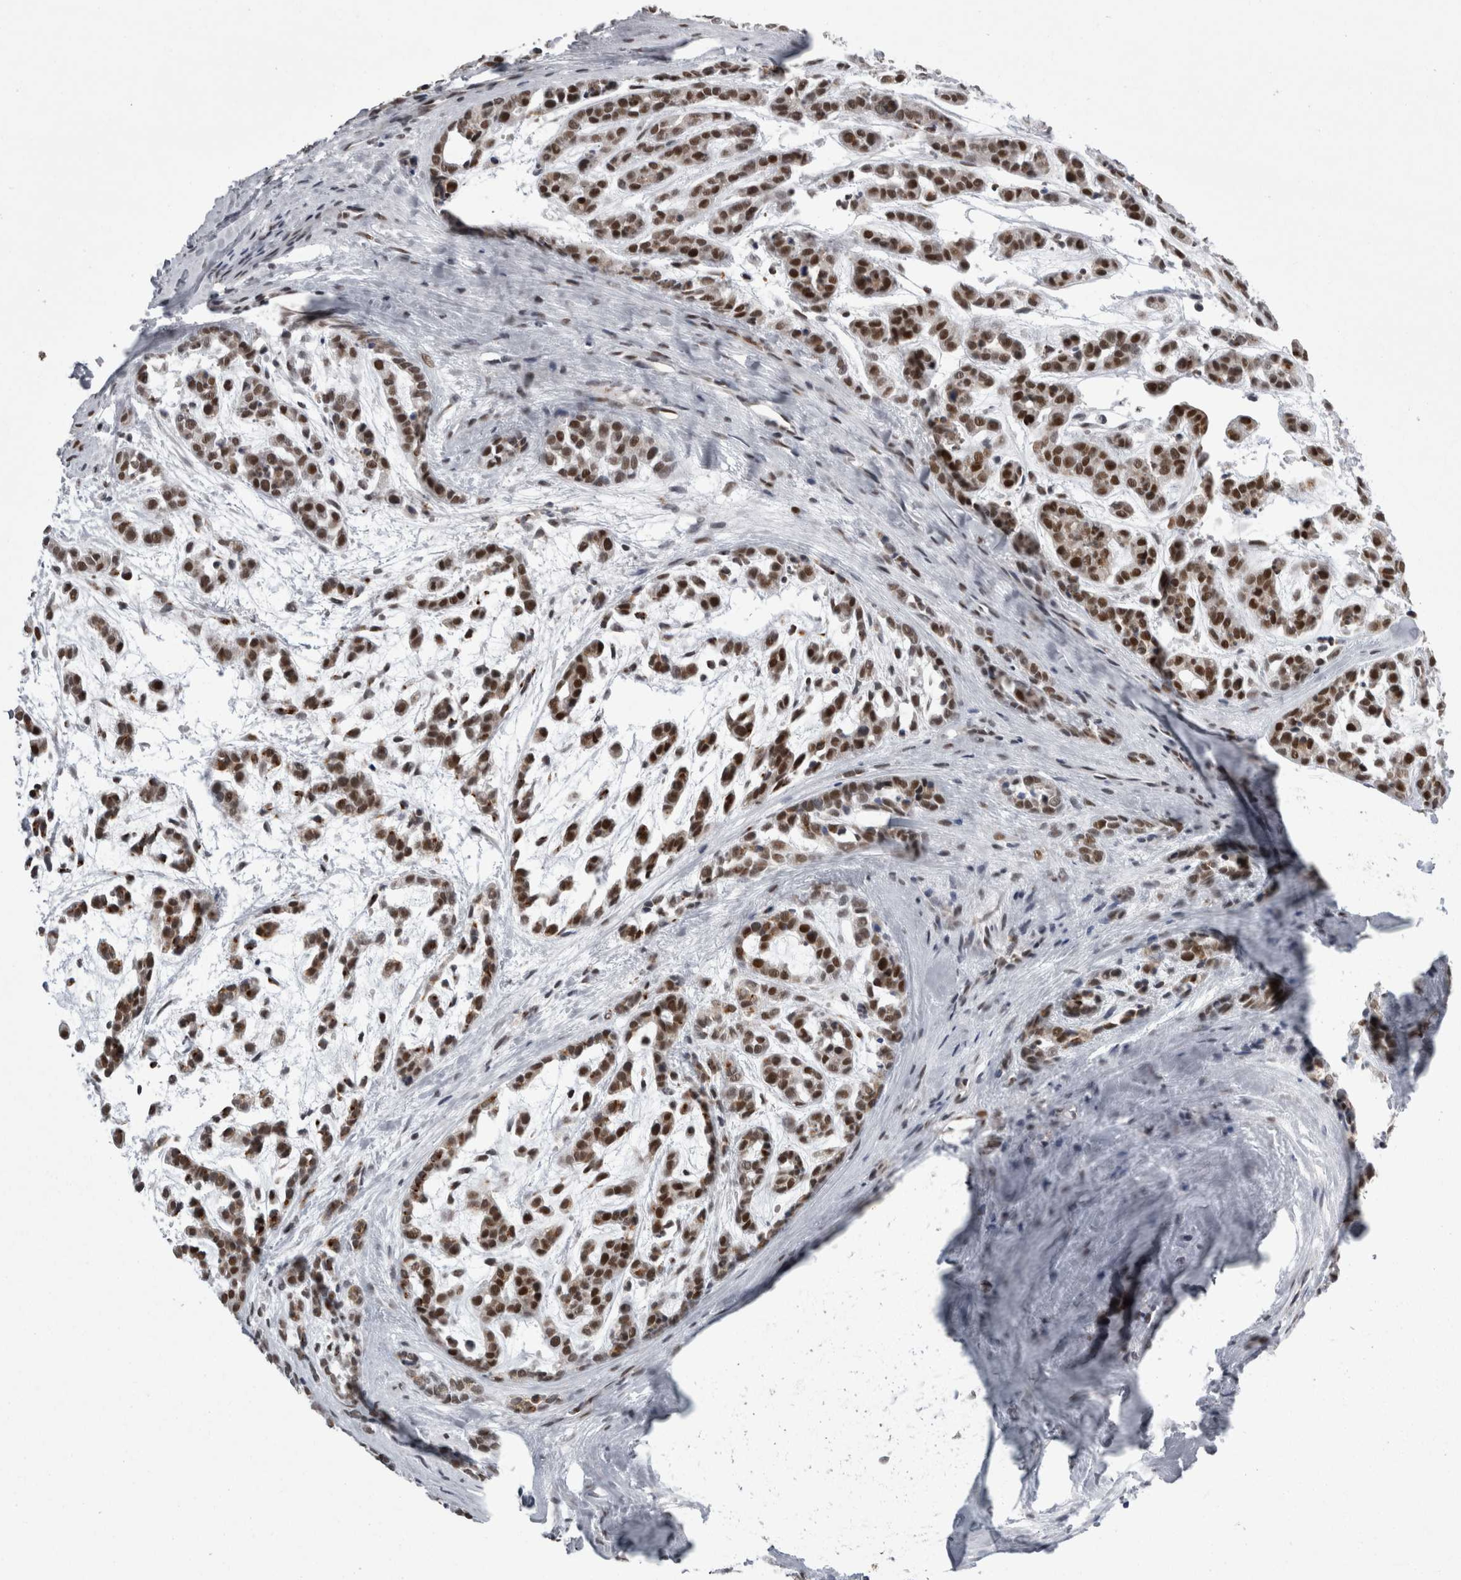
{"staining": {"intensity": "strong", "quantity": ">75%", "location": "nuclear"}, "tissue": "head and neck cancer", "cell_type": "Tumor cells", "image_type": "cancer", "snomed": [{"axis": "morphology", "description": "Adenocarcinoma, NOS"}, {"axis": "morphology", "description": "Adenoma, NOS"}, {"axis": "topography", "description": "Head-Neck"}], "caption": "An immunohistochemistry (IHC) photomicrograph of neoplastic tissue is shown. Protein staining in brown shows strong nuclear positivity in head and neck cancer within tumor cells.", "gene": "C1orf54", "patient": {"sex": "female", "age": 55}}